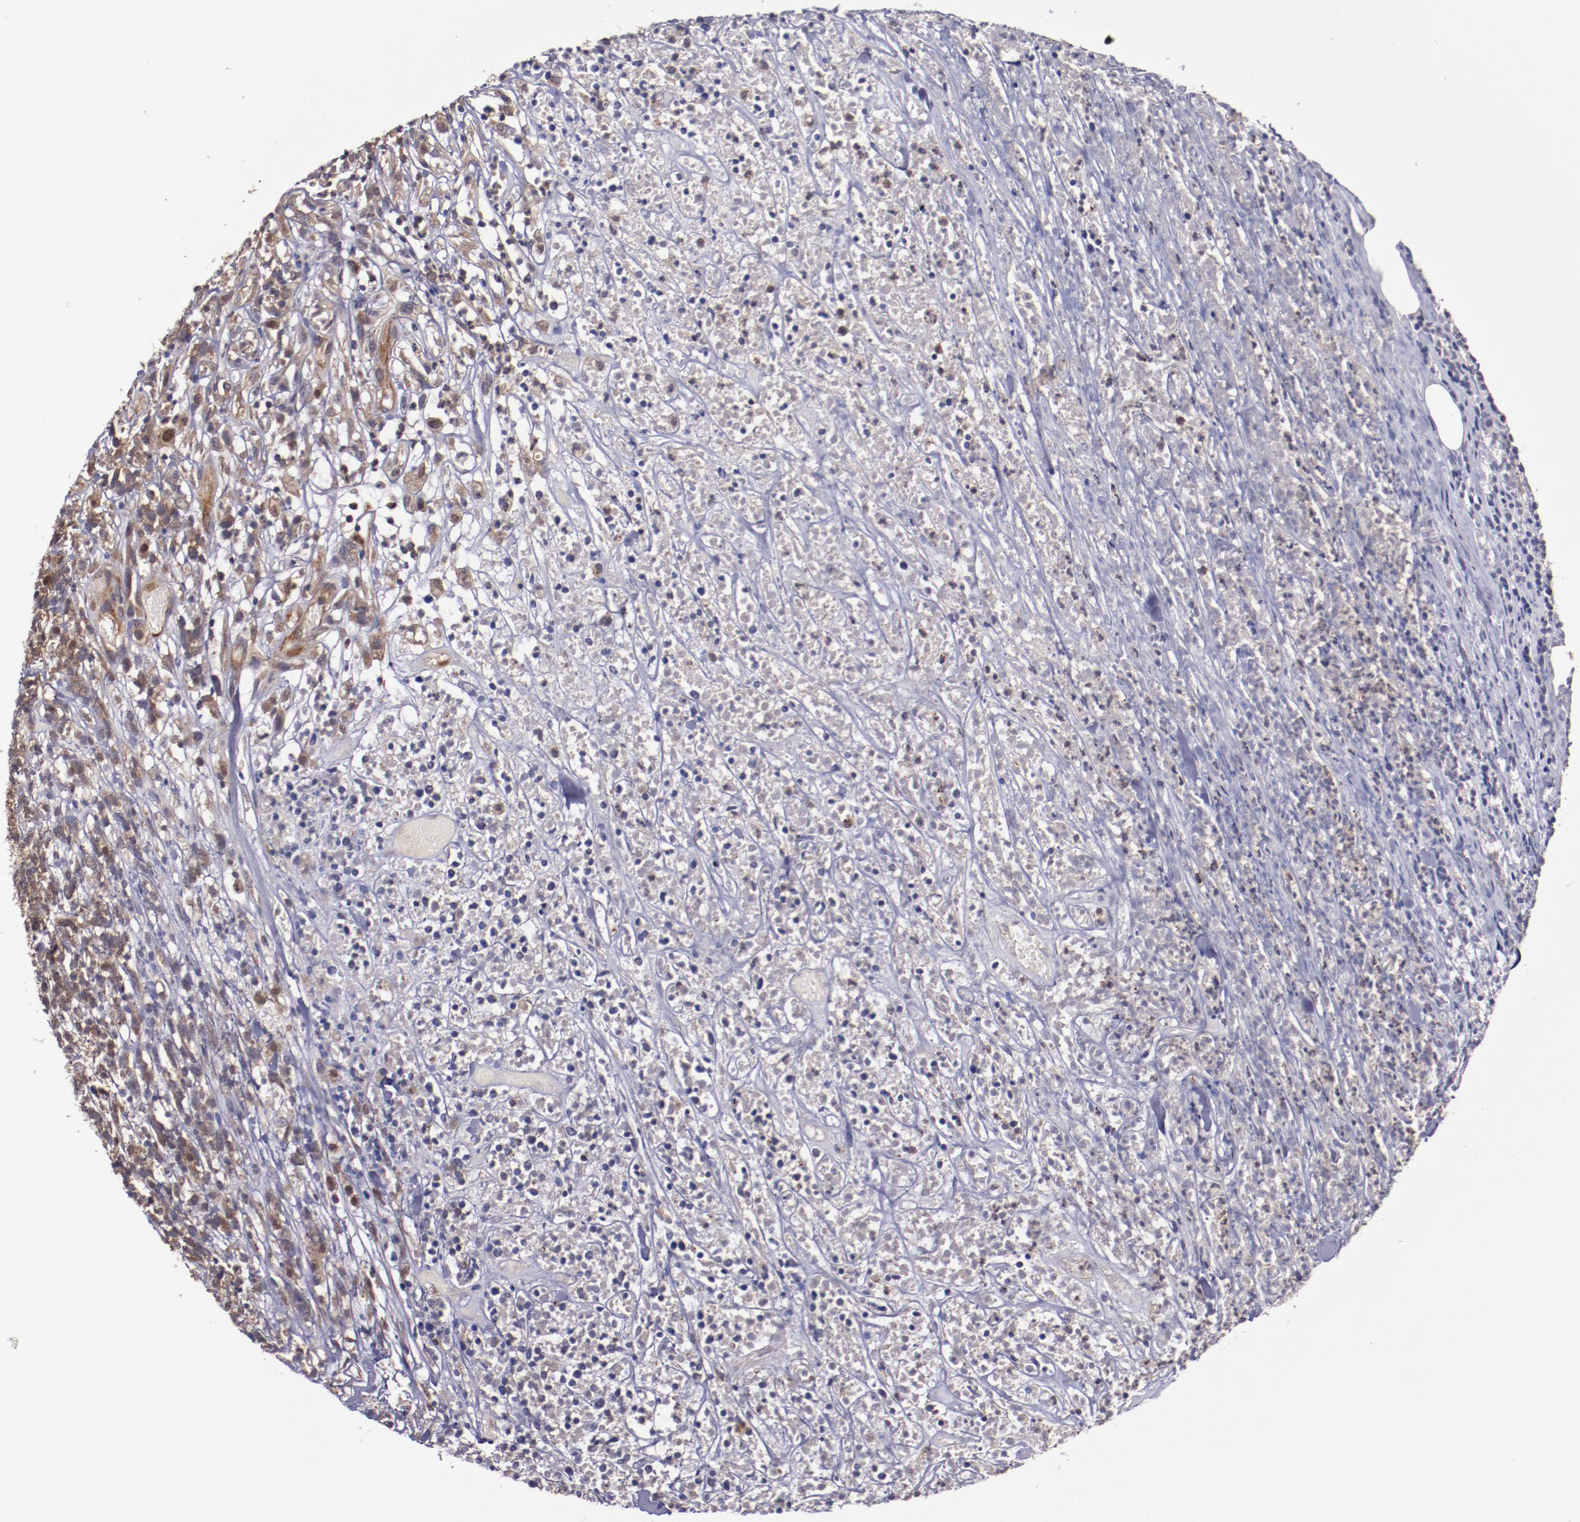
{"staining": {"intensity": "moderate", "quantity": "<25%", "location": "cytoplasmic/membranous"}, "tissue": "lymphoma", "cell_type": "Tumor cells", "image_type": "cancer", "snomed": [{"axis": "morphology", "description": "Malignant lymphoma, non-Hodgkin's type, High grade"}, {"axis": "topography", "description": "Lymph node"}], "caption": "A brown stain labels moderate cytoplasmic/membranous positivity of a protein in human lymphoma tumor cells.", "gene": "FTSJ1", "patient": {"sex": "female", "age": 73}}